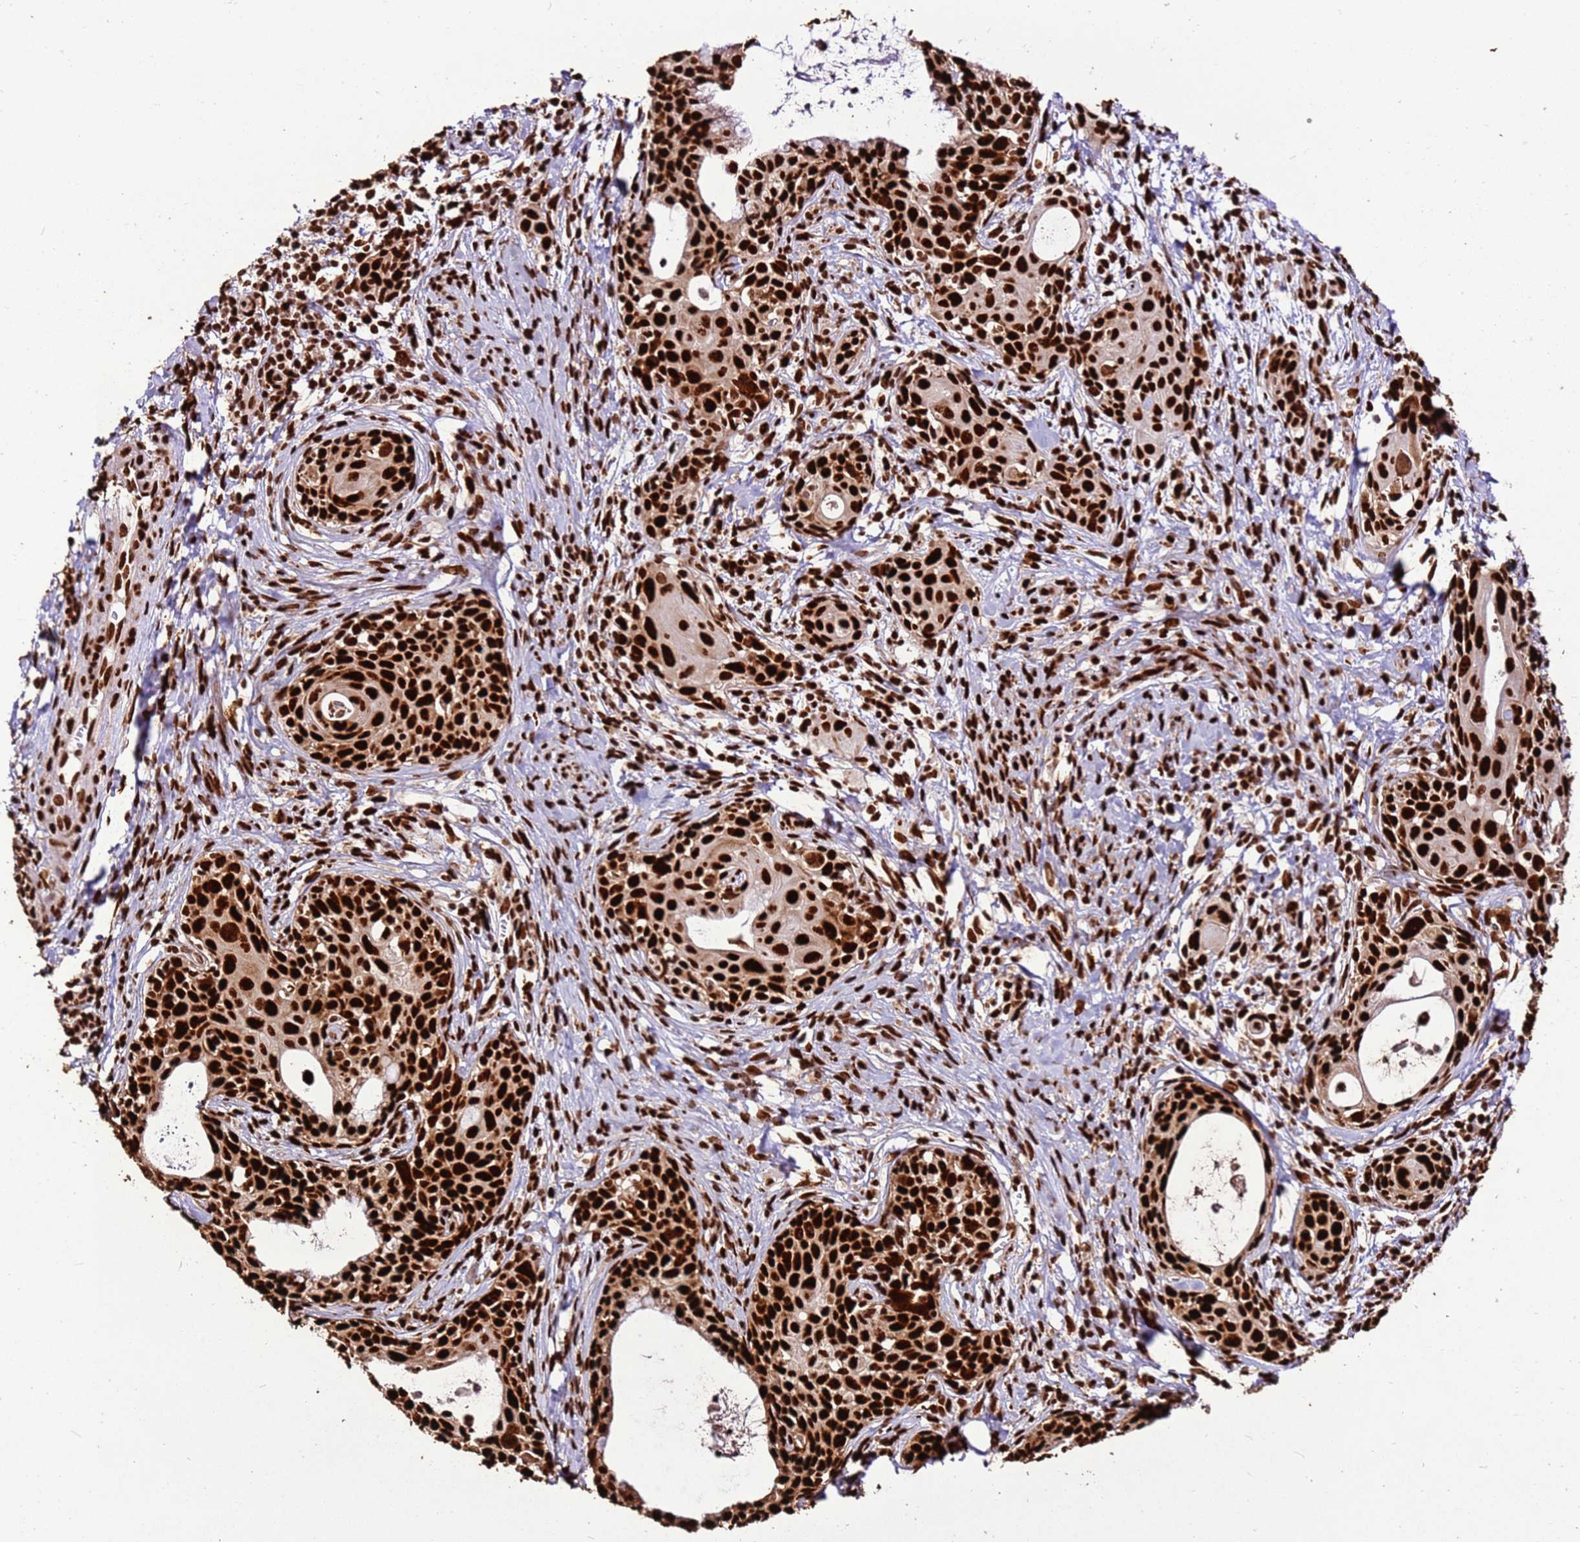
{"staining": {"intensity": "strong", "quantity": ">75%", "location": "nuclear"}, "tissue": "cervical cancer", "cell_type": "Tumor cells", "image_type": "cancer", "snomed": [{"axis": "morphology", "description": "Squamous cell carcinoma, NOS"}, {"axis": "topography", "description": "Cervix"}], "caption": "Protein staining exhibits strong nuclear positivity in about >75% of tumor cells in cervical cancer.", "gene": "HNRNPAB", "patient": {"sex": "female", "age": 52}}